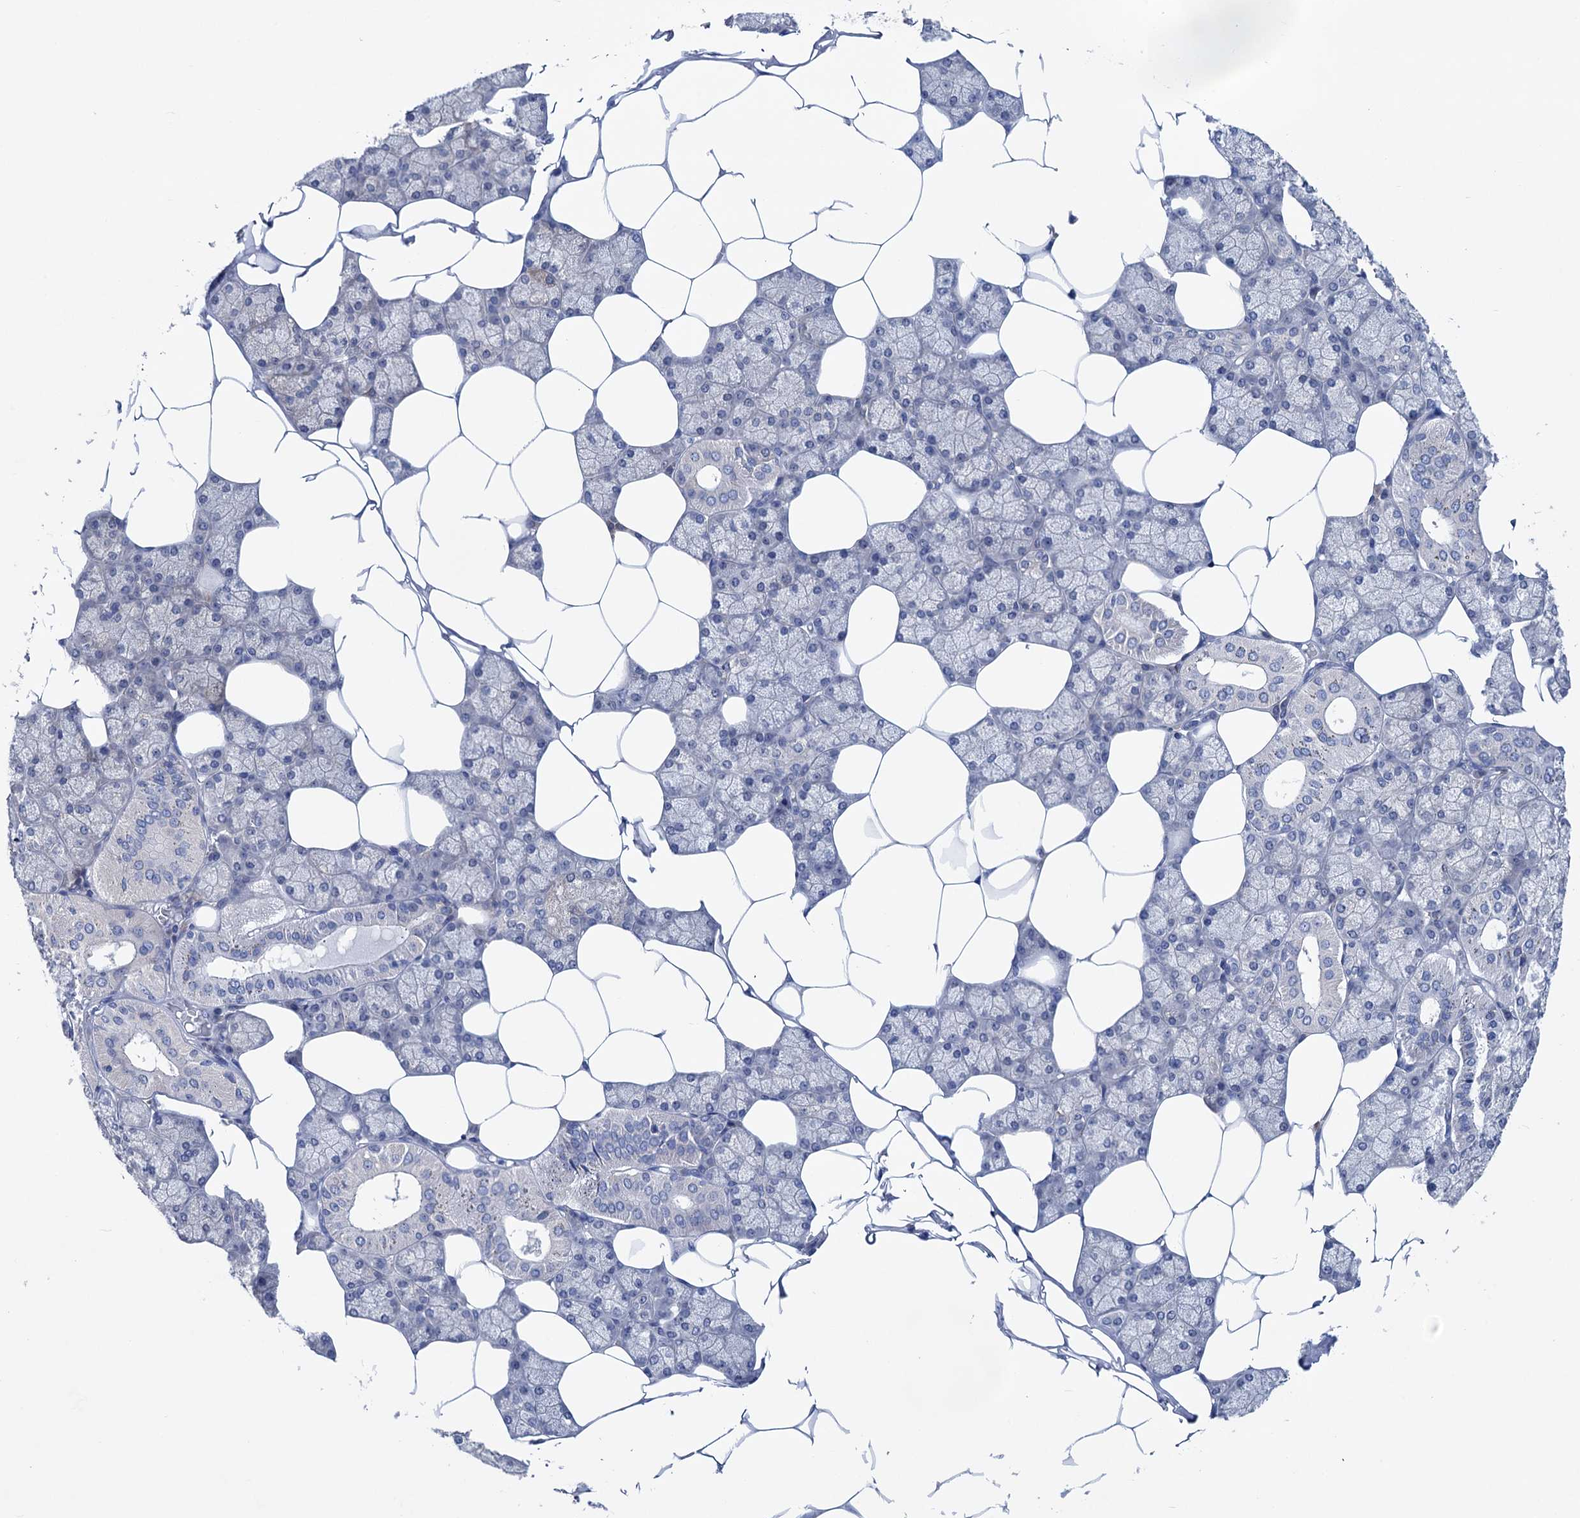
{"staining": {"intensity": "weak", "quantity": "25%-75%", "location": "cytoplasmic/membranous"}, "tissue": "salivary gland", "cell_type": "Glandular cells", "image_type": "normal", "snomed": [{"axis": "morphology", "description": "Normal tissue, NOS"}, {"axis": "topography", "description": "Salivary gland"}], "caption": "Immunohistochemical staining of benign salivary gland reveals low levels of weak cytoplasmic/membranous staining in about 25%-75% of glandular cells. (DAB (3,3'-diaminobenzidine) IHC, brown staining for protein, blue staining for nuclei).", "gene": "ZNRD2", "patient": {"sex": "male", "age": 62}}